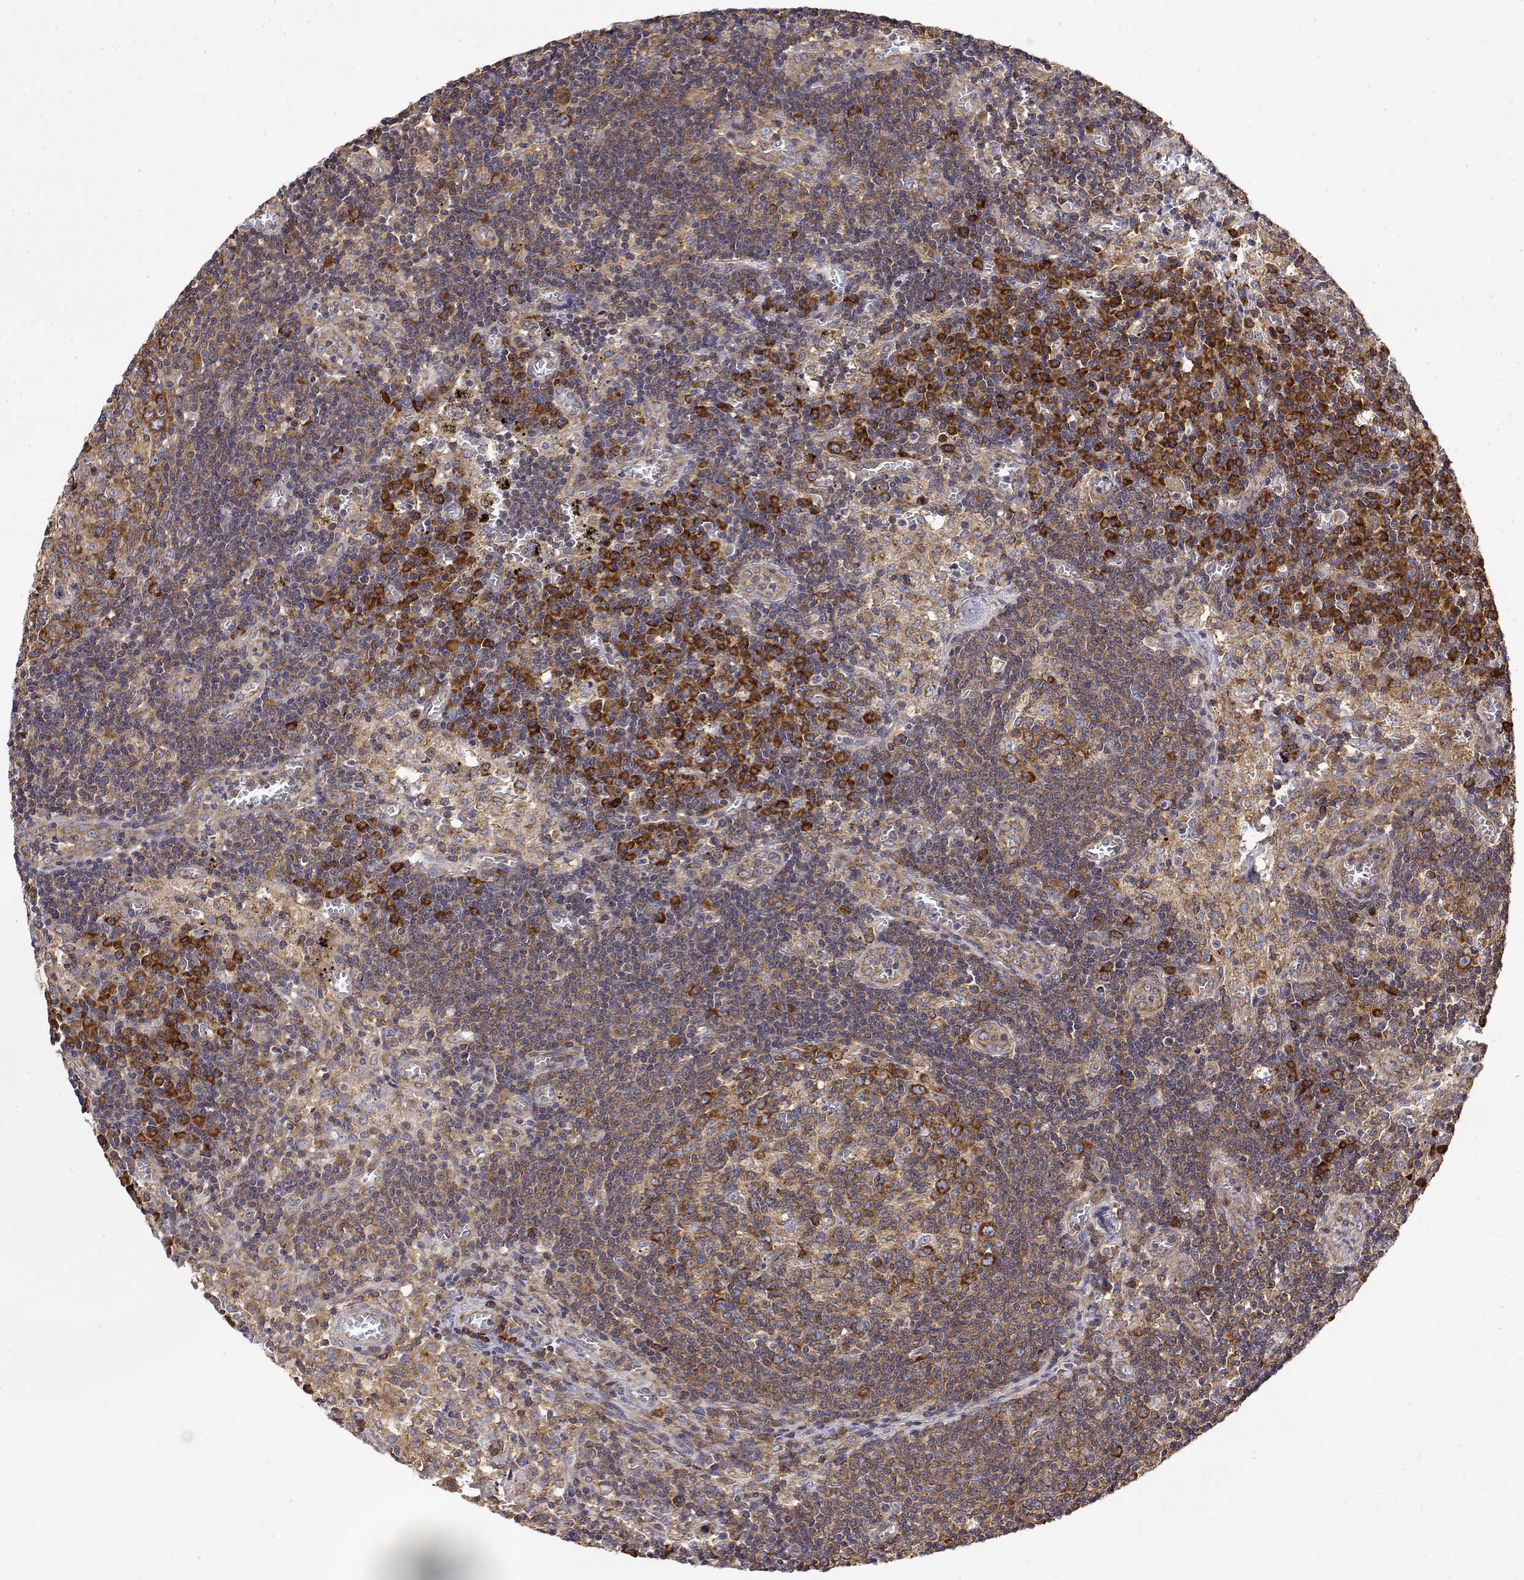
{"staining": {"intensity": "moderate", "quantity": ">75%", "location": "cytoplasmic/membranous"}, "tissue": "lymph node", "cell_type": "Germinal center cells", "image_type": "normal", "snomed": [{"axis": "morphology", "description": "Normal tissue, NOS"}, {"axis": "topography", "description": "Lymph node"}], "caption": "IHC (DAB) staining of unremarkable lymph node exhibits moderate cytoplasmic/membranous protein staining in approximately >75% of germinal center cells. The staining was performed using DAB to visualize the protein expression in brown, while the nuclei were stained in blue with hematoxylin (Magnification: 20x).", "gene": "EEF1G", "patient": {"sex": "male", "age": 62}}